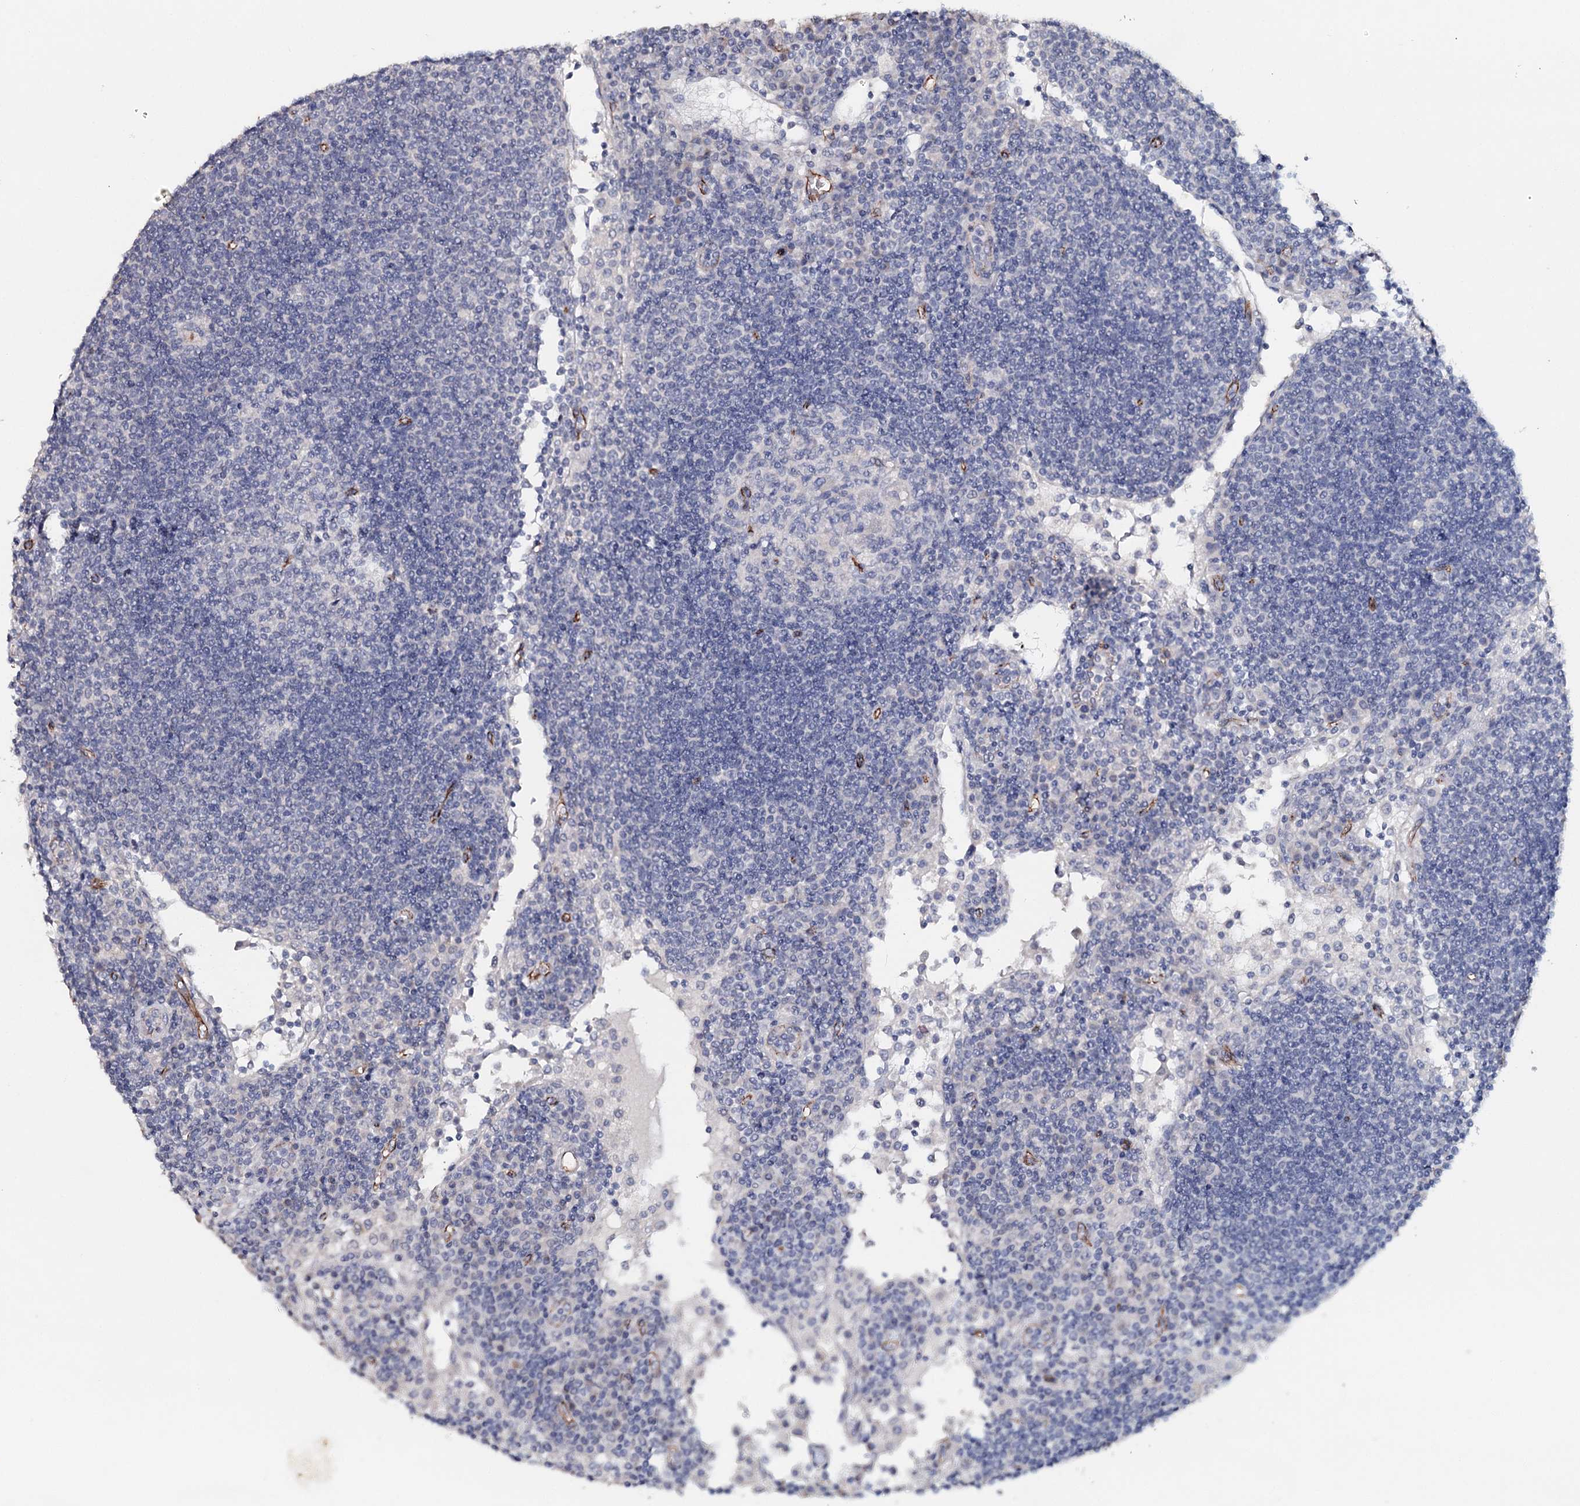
{"staining": {"intensity": "negative", "quantity": "none", "location": "none"}, "tissue": "lymph node", "cell_type": "Germinal center cells", "image_type": "normal", "snomed": [{"axis": "morphology", "description": "Normal tissue, NOS"}, {"axis": "topography", "description": "Lymph node"}], "caption": "This is a image of IHC staining of normal lymph node, which shows no staining in germinal center cells. (DAB (3,3'-diaminobenzidine) immunohistochemistry (IHC) visualized using brightfield microscopy, high magnification).", "gene": "SYNPO", "patient": {"sex": "female", "age": 53}}